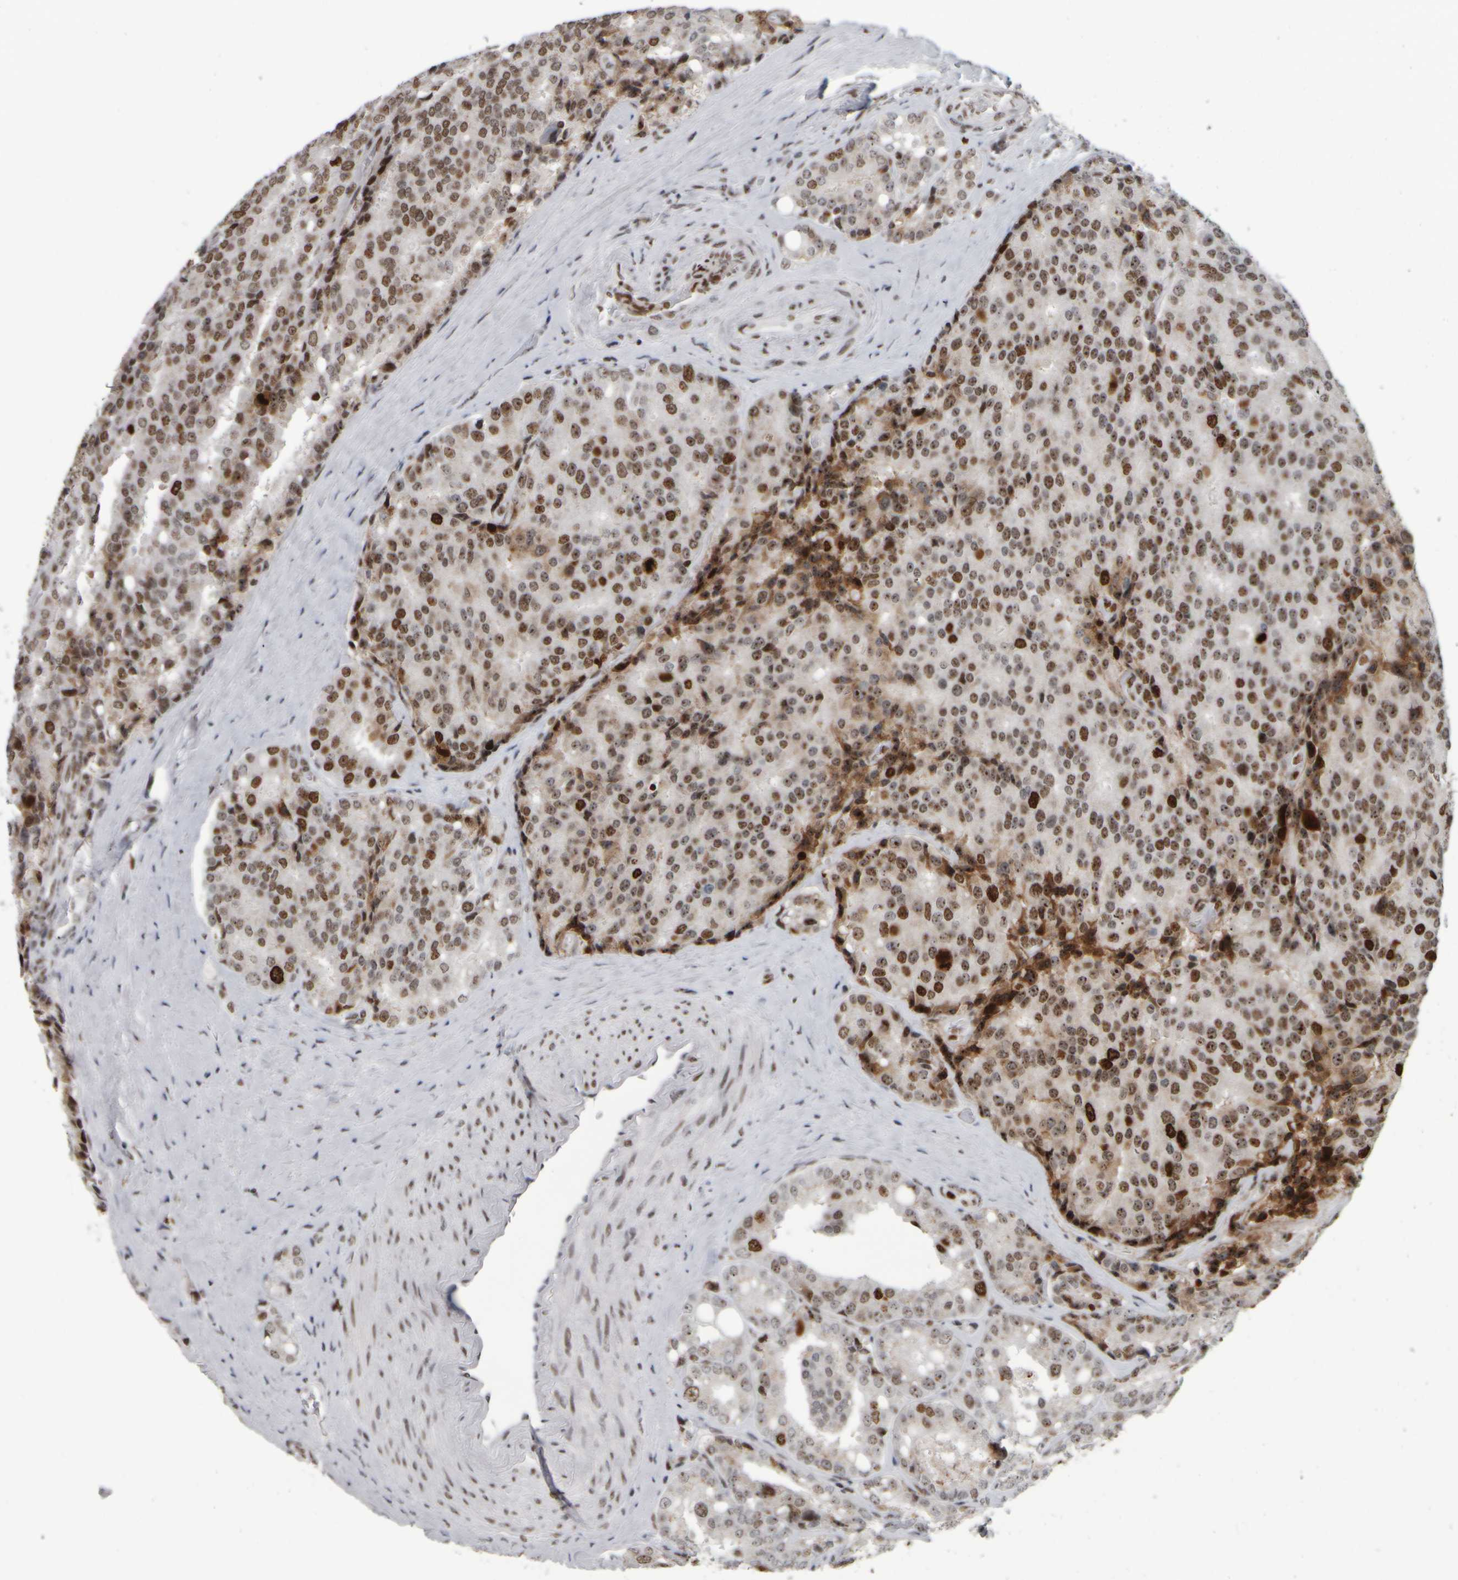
{"staining": {"intensity": "moderate", "quantity": ">75%", "location": "nuclear"}, "tissue": "prostate cancer", "cell_type": "Tumor cells", "image_type": "cancer", "snomed": [{"axis": "morphology", "description": "Adenocarcinoma, High grade"}, {"axis": "topography", "description": "Prostate"}], "caption": "A micrograph of prostate cancer stained for a protein shows moderate nuclear brown staining in tumor cells. The staining was performed using DAB (3,3'-diaminobenzidine) to visualize the protein expression in brown, while the nuclei were stained in blue with hematoxylin (Magnification: 20x).", "gene": "TOP2B", "patient": {"sex": "male", "age": 50}}